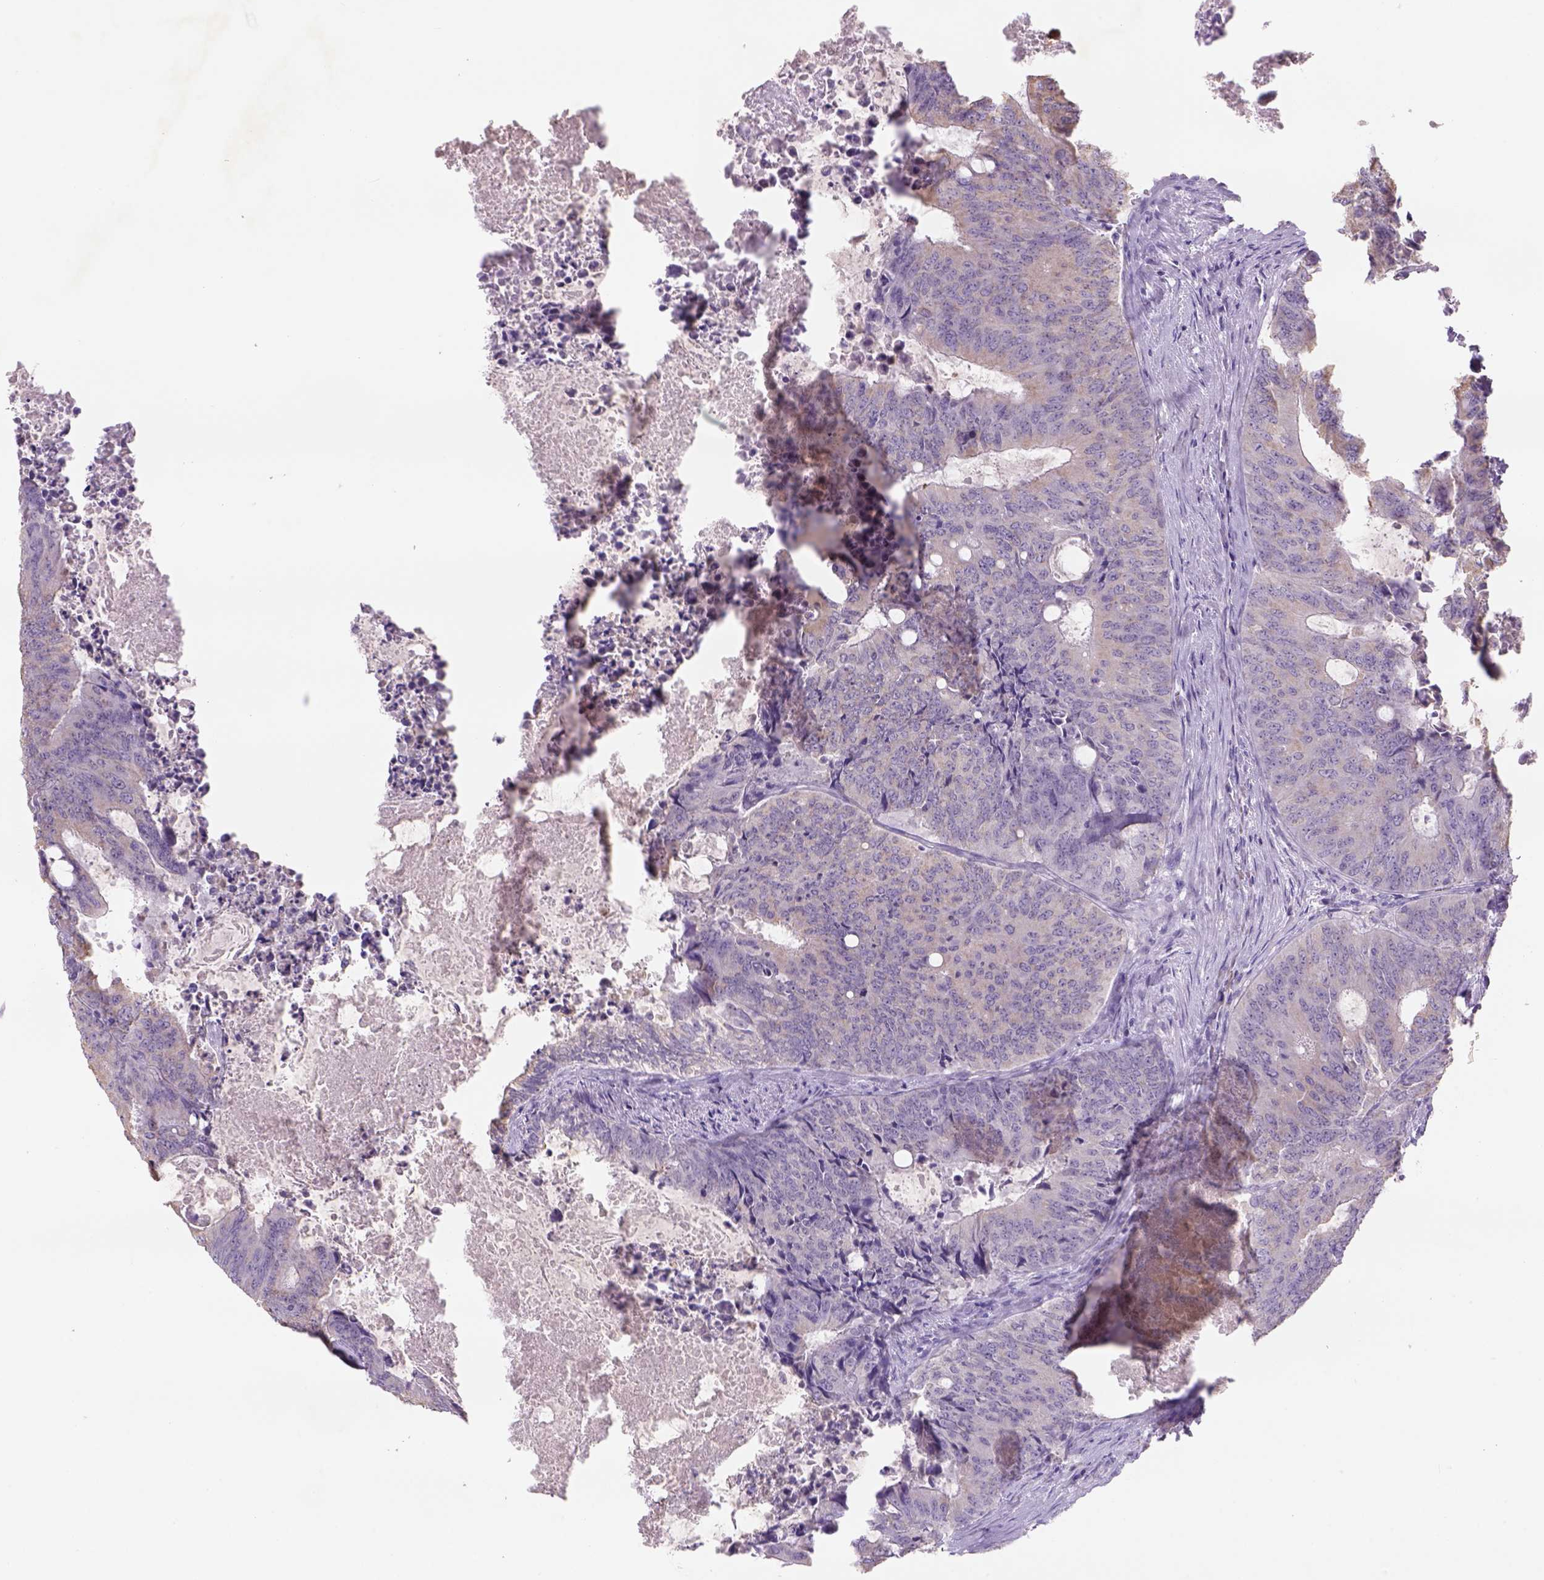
{"staining": {"intensity": "weak", "quantity": "25%-75%", "location": "cytoplasmic/membranous"}, "tissue": "colorectal cancer", "cell_type": "Tumor cells", "image_type": "cancer", "snomed": [{"axis": "morphology", "description": "Adenocarcinoma, NOS"}, {"axis": "topography", "description": "Colon"}], "caption": "Colorectal adenocarcinoma tissue displays weak cytoplasmic/membranous staining in approximately 25%-75% of tumor cells, visualized by immunohistochemistry. (Stains: DAB in brown, nuclei in blue, Microscopy: brightfield microscopy at high magnification).", "gene": "NAALAD2", "patient": {"sex": "male", "age": 67}}